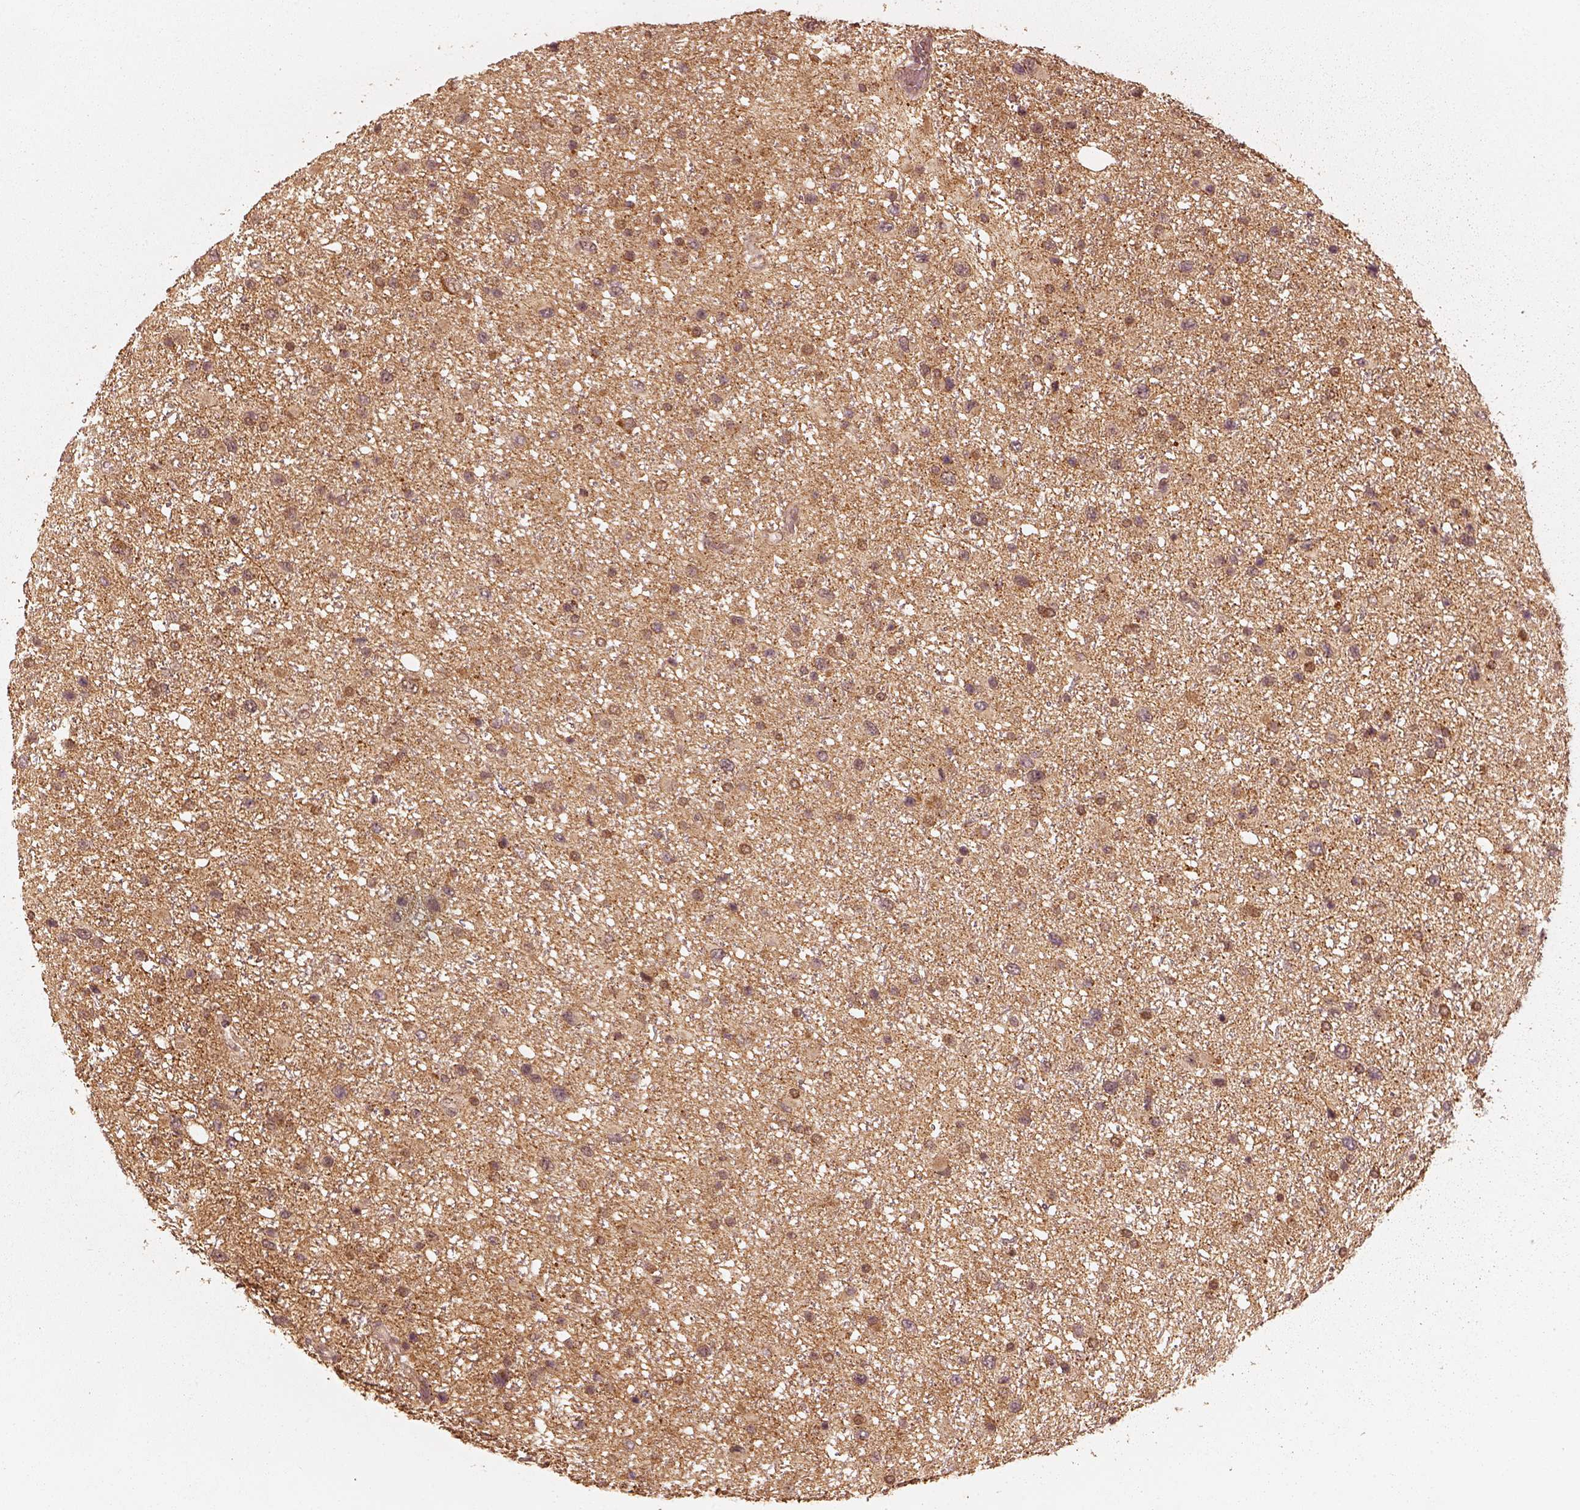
{"staining": {"intensity": "moderate", "quantity": ">75%", "location": "cytoplasmic/membranous"}, "tissue": "glioma", "cell_type": "Tumor cells", "image_type": "cancer", "snomed": [{"axis": "morphology", "description": "Glioma, malignant, Low grade"}, {"axis": "topography", "description": "Brain"}], "caption": "Moderate cytoplasmic/membranous positivity for a protein is seen in about >75% of tumor cells of malignant glioma (low-grade) using immunohistochemistry (IHC).", "gene": "DNAJC25", "patient": {"sex": "female", "age": 32}}